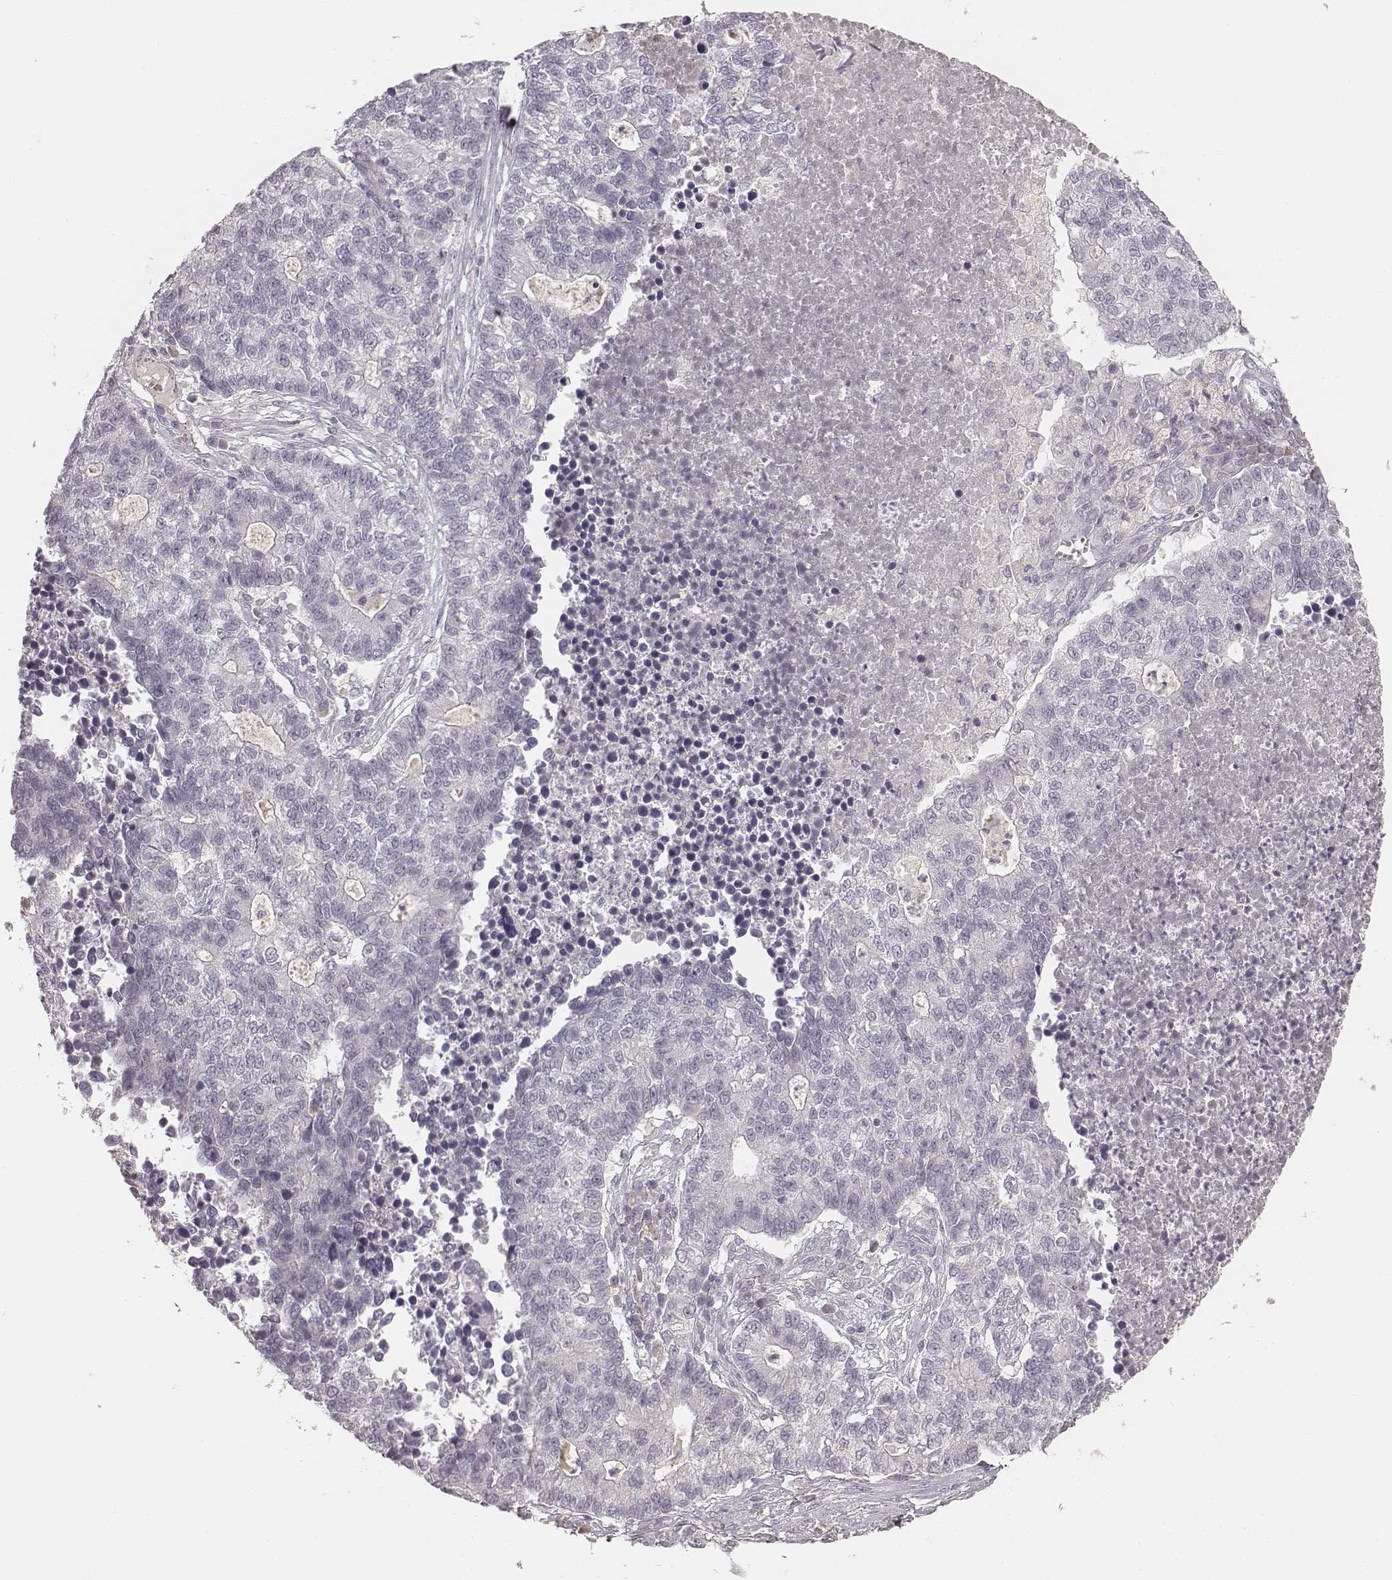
{"staining": {"intensity": "negative", "quantity": "none", "location": "none"}, "tissue": "lung cancer", "cell_type": "Tumor cells", "image_type": "cancer", "snomed": [{"axis": "morphology", "description": "Adenocarcinoma, NOS"}, {"axis": "topography", "description": "Lung"}], "caption": "This is a micrograph of immunohistochemistry (IHC) staining of adenocarcinoma (lung), which shows no positivity in tumor cells. (Immunohistochemistry, brightfield microscopy, high magnification).", "gene": "LY6K", "patient": {"sex": "male", "age": 57}}